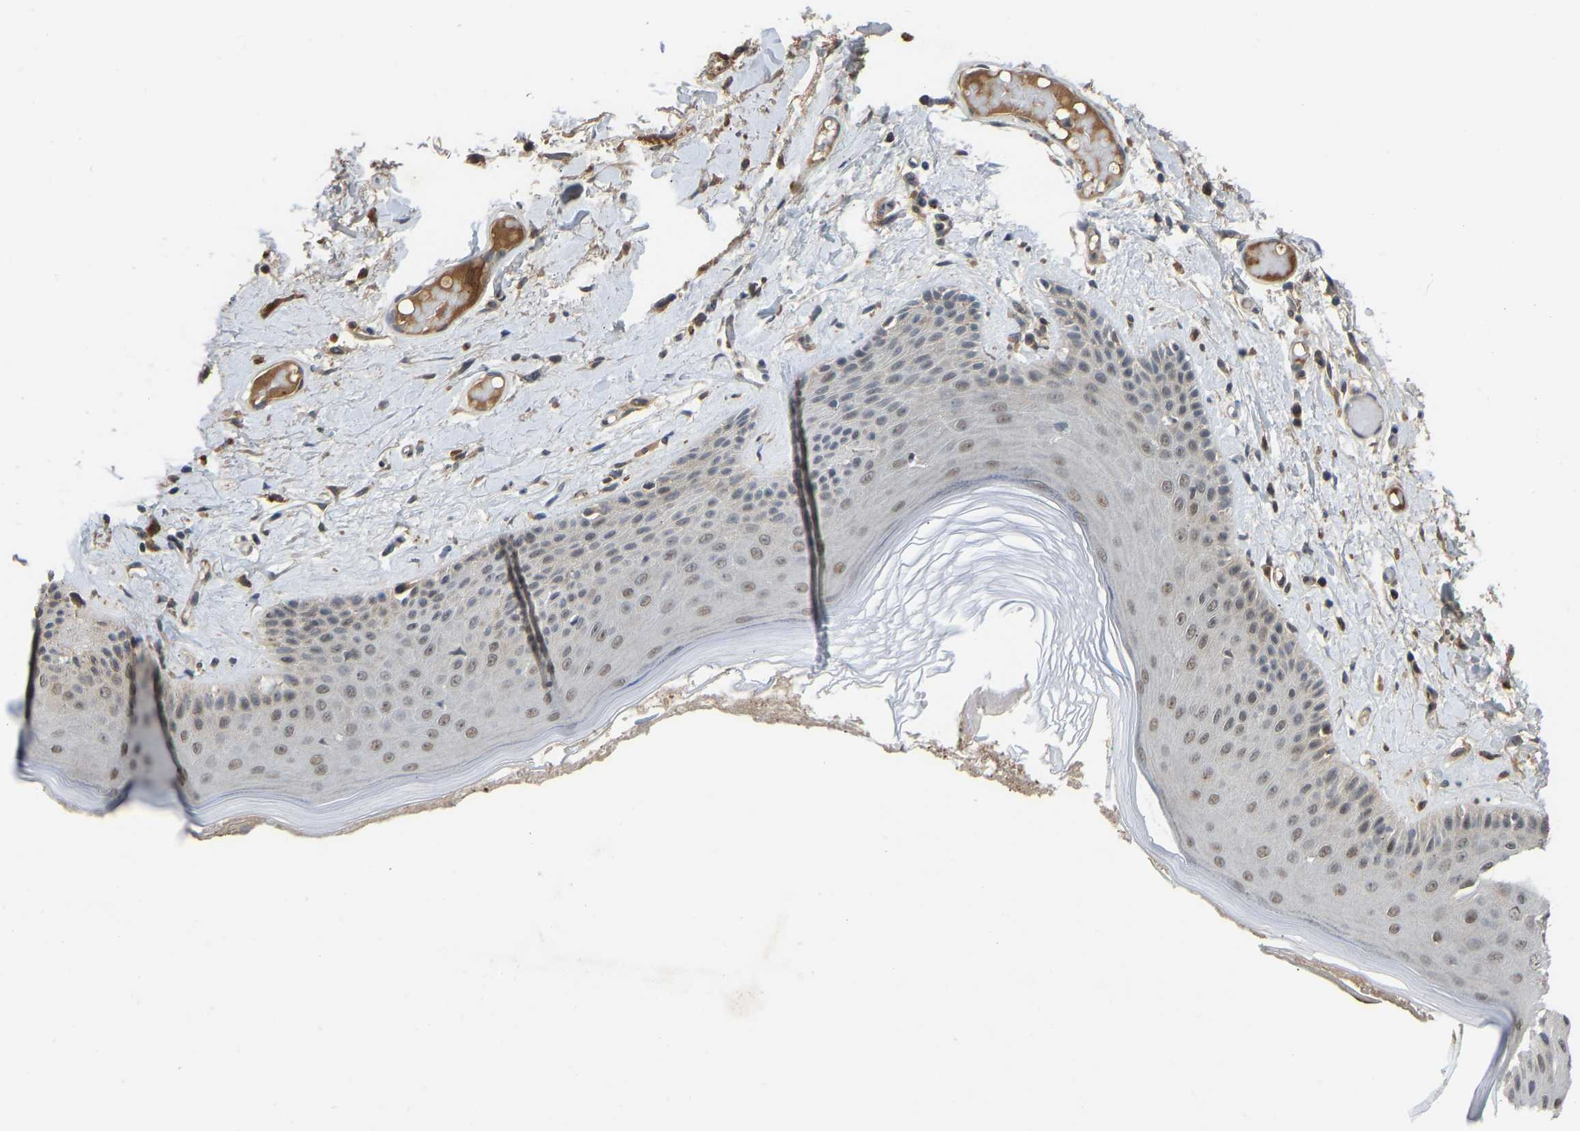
{"staining": {"intensity": "weak", "quantity": "25%-75%", "location": "nuclear"}, "tissue": "skin", "cell_type": "Epidermal cells", "image_type": "normal", "snomed": [{"axis": "morphology", "description": "Normal tissue, NOS"}, {"axis": "topography", "description": "Vulva"}], "caption": "Immunohistochemical staining of unremarkable skin reveals weak nuclear protein expression in about 25%-75% of epidermal cells.", "gene": "ZNF251", "patient": {"sex": "female", "age": 73}}